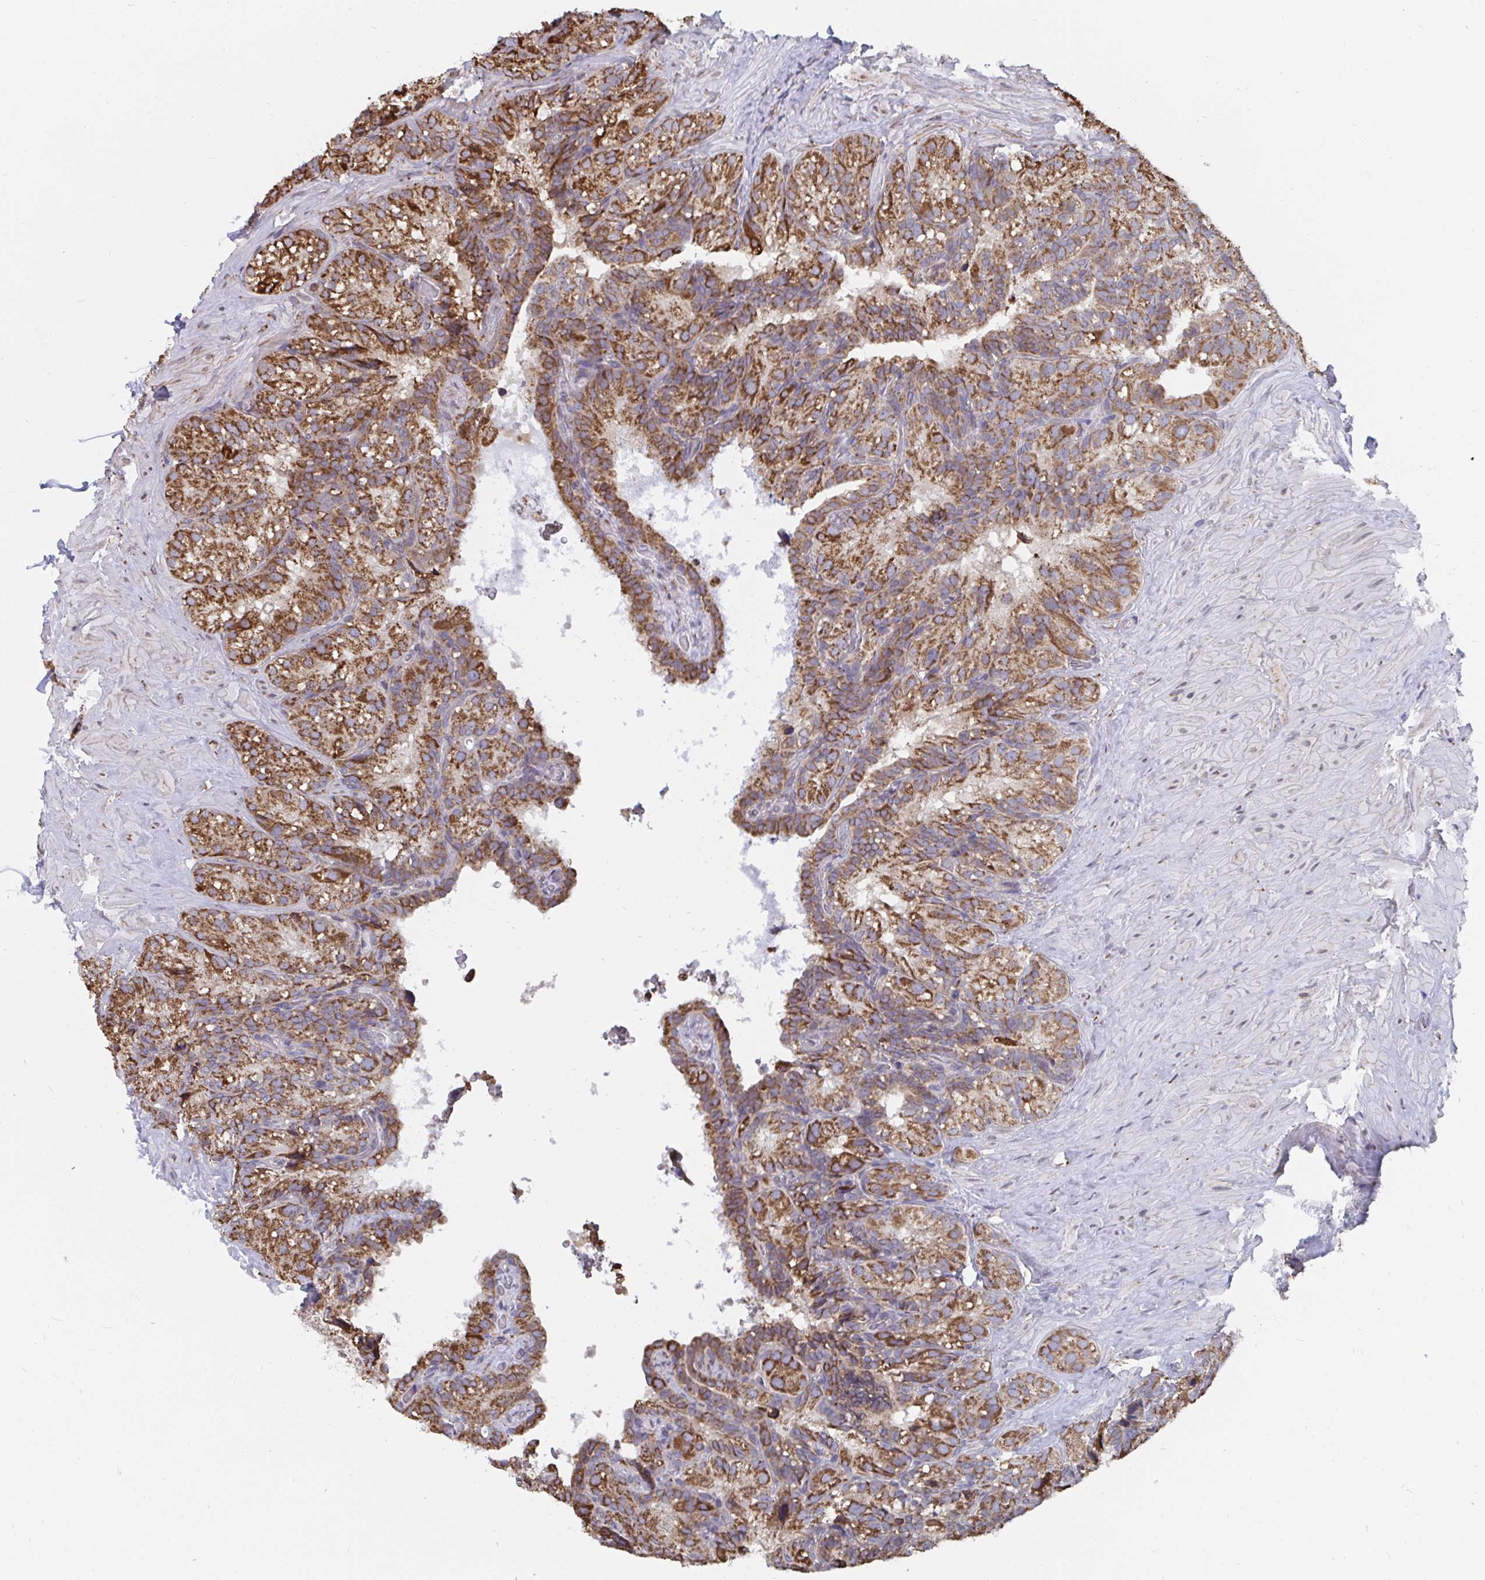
{"staining": {"intensity": "moderate", "quantity": ">75%", "location": "cytoplasmic/membranous"}, "tissue": "seminal vesicle", "cell_type": "Glandular cells", "image_type": "normal", "snomed": [{"axis": "morphology", "description": "Normal tissue, NOS"}, {"axis": "topography", "description": "Seminal veicle"}], "caption": "Protein positivity by immunohistochemistry (IHC) shows moderate cytoplasmic/membranous staining in approximately >75% of glandular cells in benign seminal vesicle.", "gene": "ELAVL1", "patient": {"sex": "male", "age": 60}}